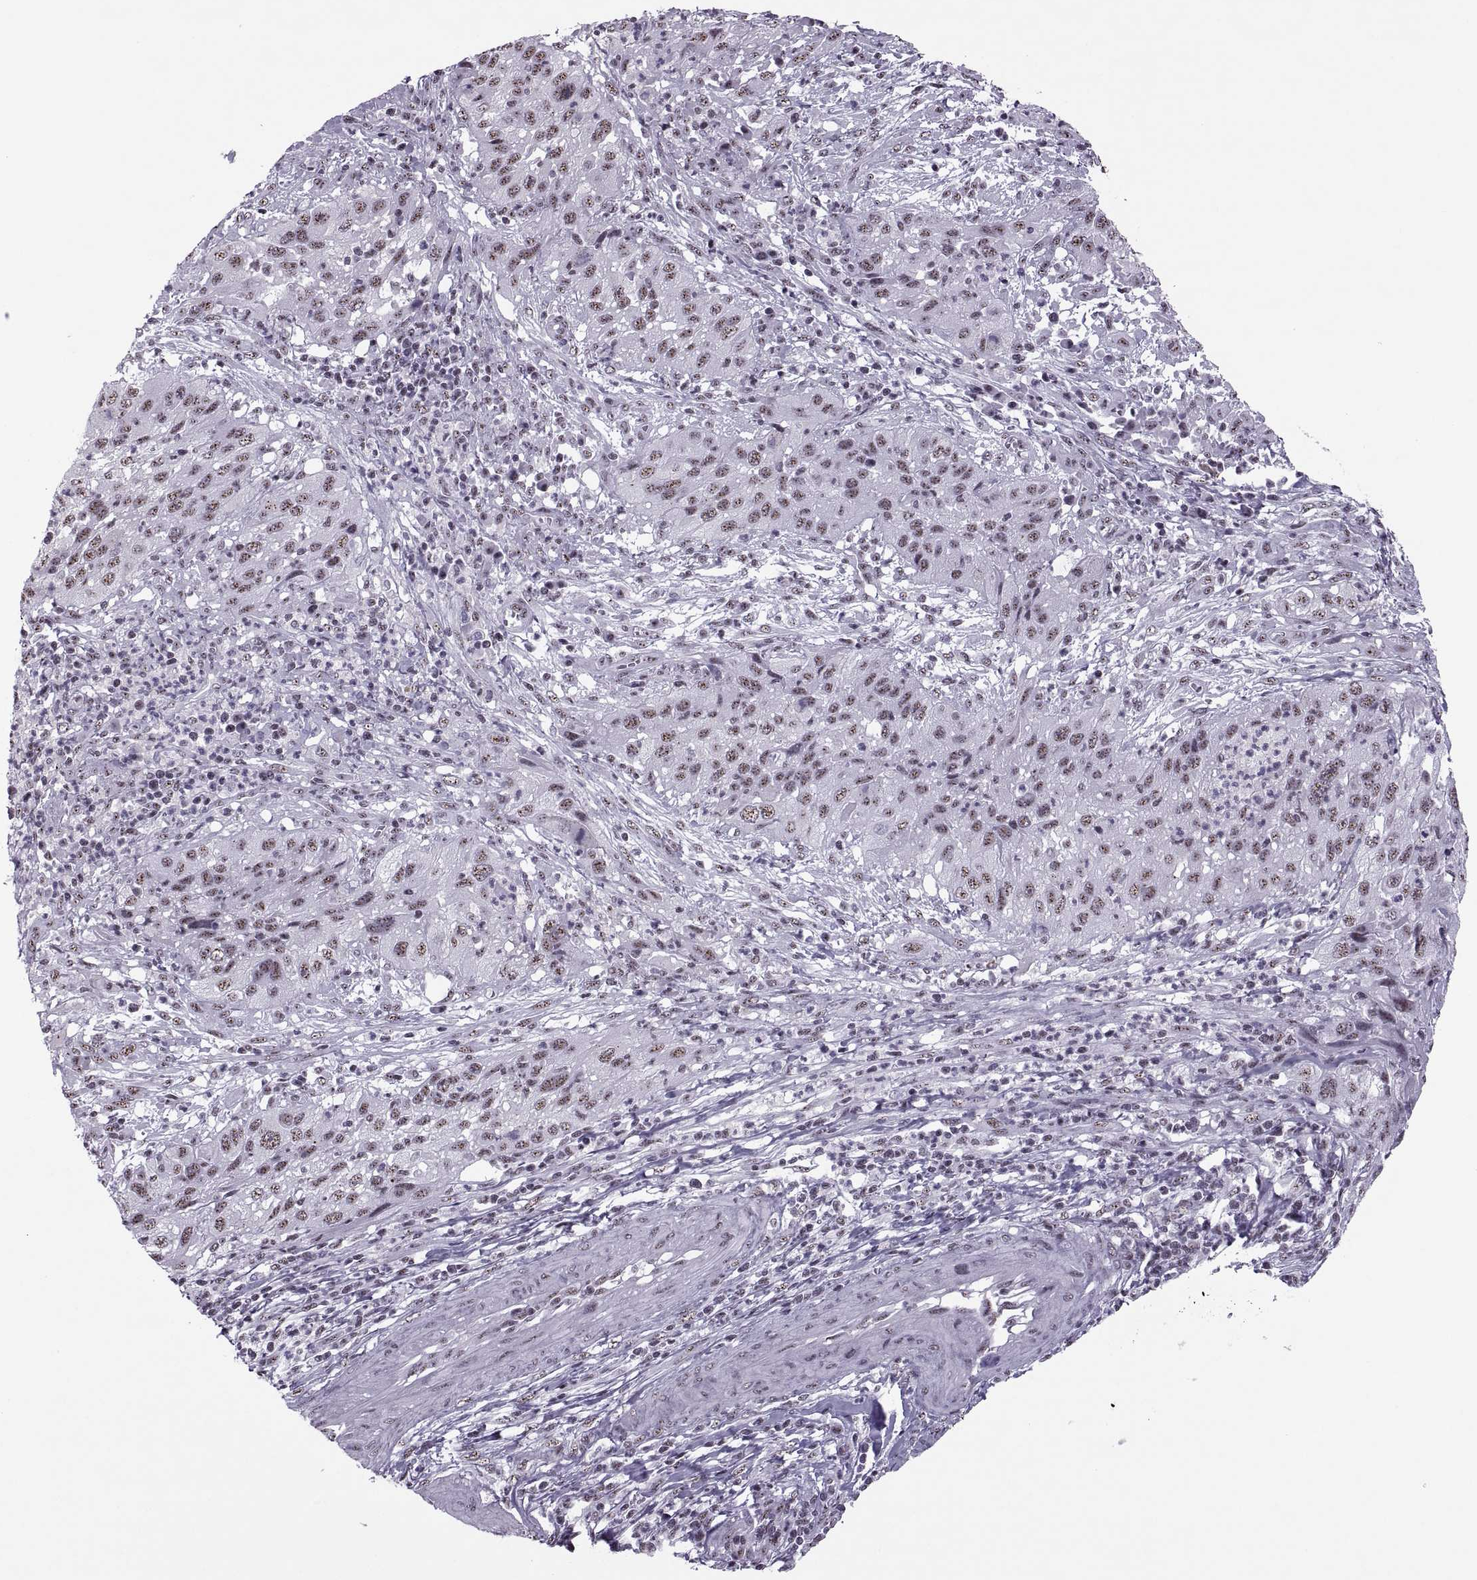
{"staining": {"intensity": "weak", "quantity": ">75%", "location": "nuclear"}, "tissue": "cervical cancer", "cell_type": "Tumor cells", "image_type": "cancer", "snomed": [{"axis": "morphology", "description": "Squamous cell carcinoma, NOS"}, {"axis": "topography", "description": "Cervix"}], "caption": "Tumor cells display low levels of weak nuclear expression in about >75% of cells in cervical squamous cell carcinoma. The staining was performed using DAB to visualize the protein expression in brown, while the nuclei were stained in blue with hematoxylin (Magnification: 20x).", "gene": "MAGEA4", "patient": {"sex": "female", "age": 32}}